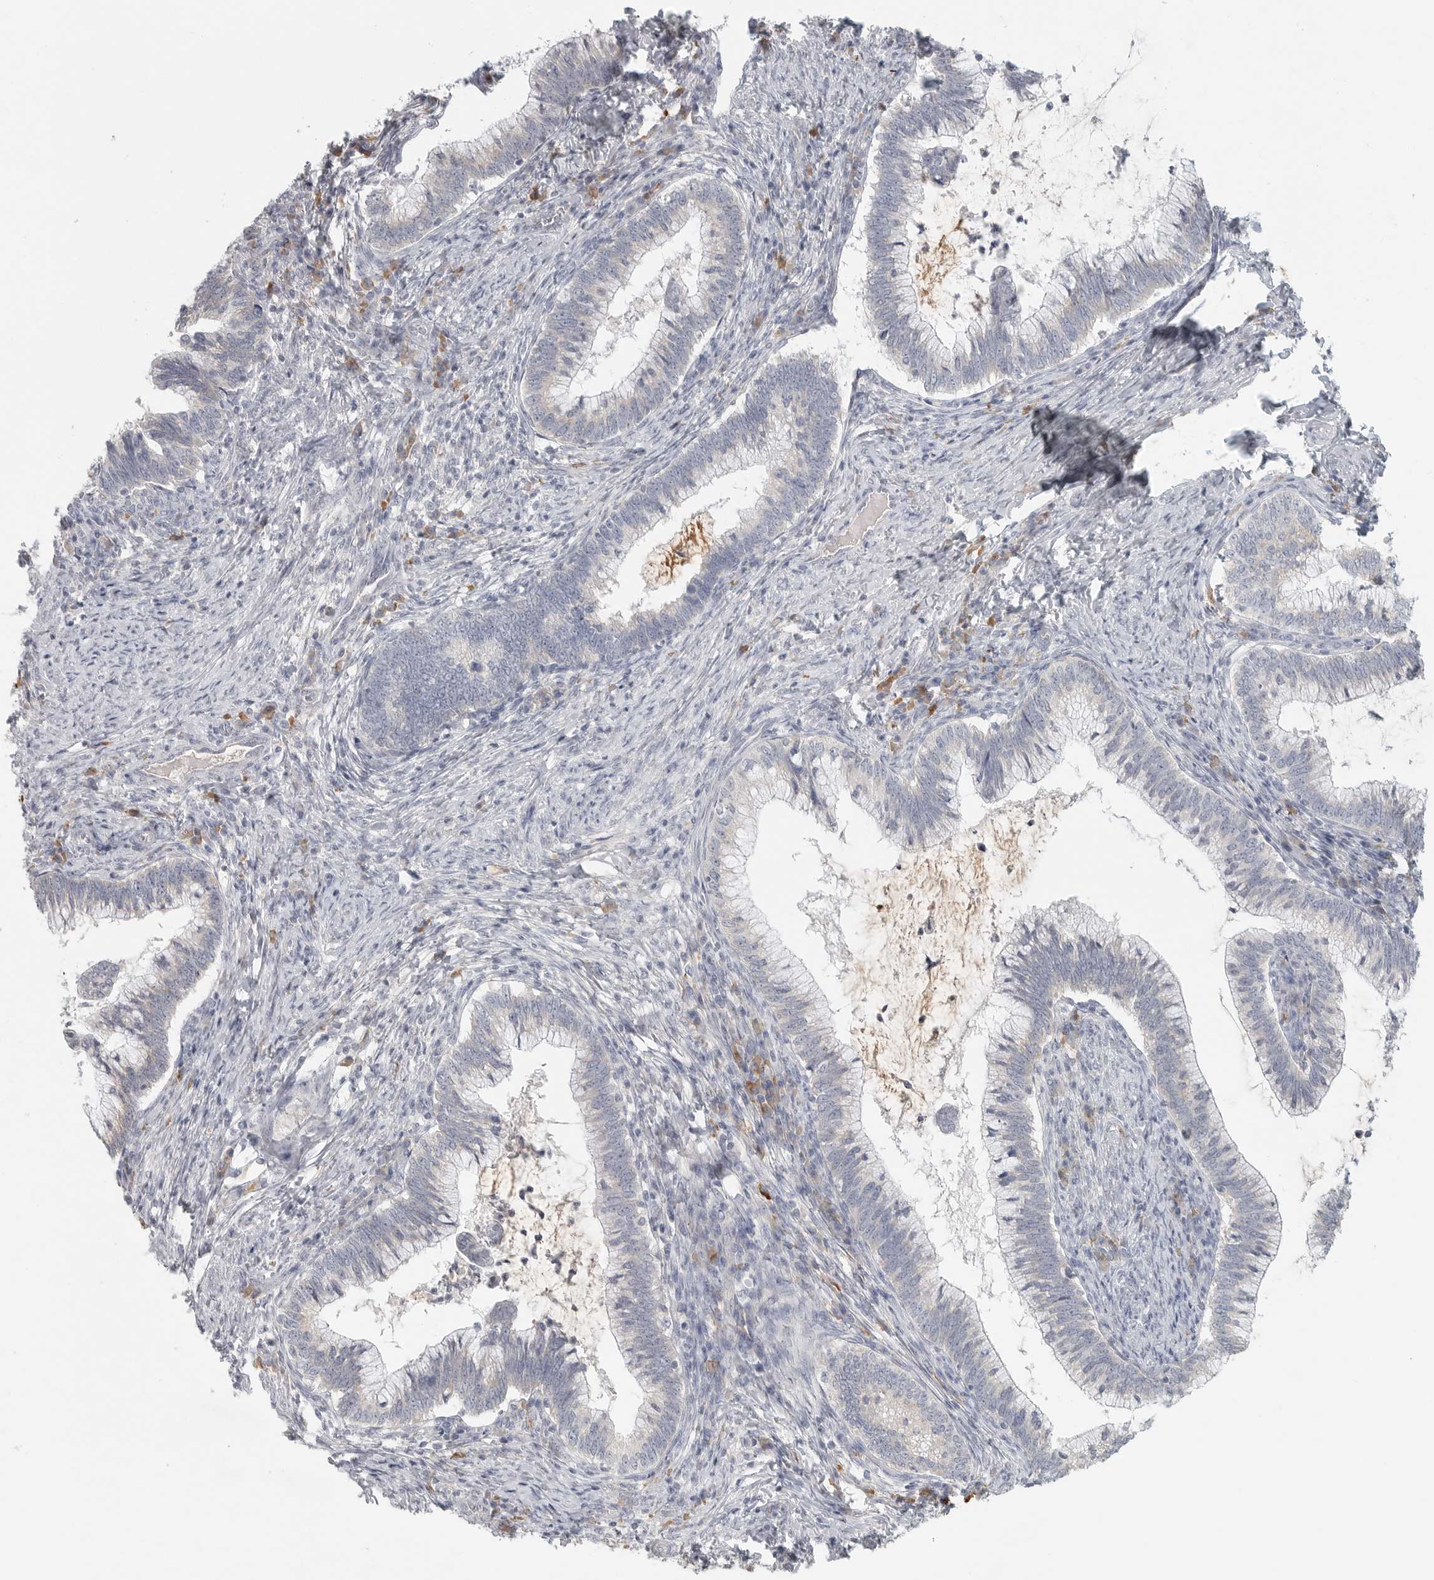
{"staining": {"intensity": "negative", "quantity": "none", "location": "none"}, "tissue": "cervical cancer", "cell_type": "Tumor cells", "image_type": "cancer", "snomed": [{"axis": "morphology", "description": "Adenocarcinoma, NOS"}, {"axis": "topography", "description": "Cervix"}], "caption": "Tumor cells show no significant protein expression in cervical adenocarcinoma.", "gene": "SLC25A36", "patient": {"sex": "female", "age": 36}}